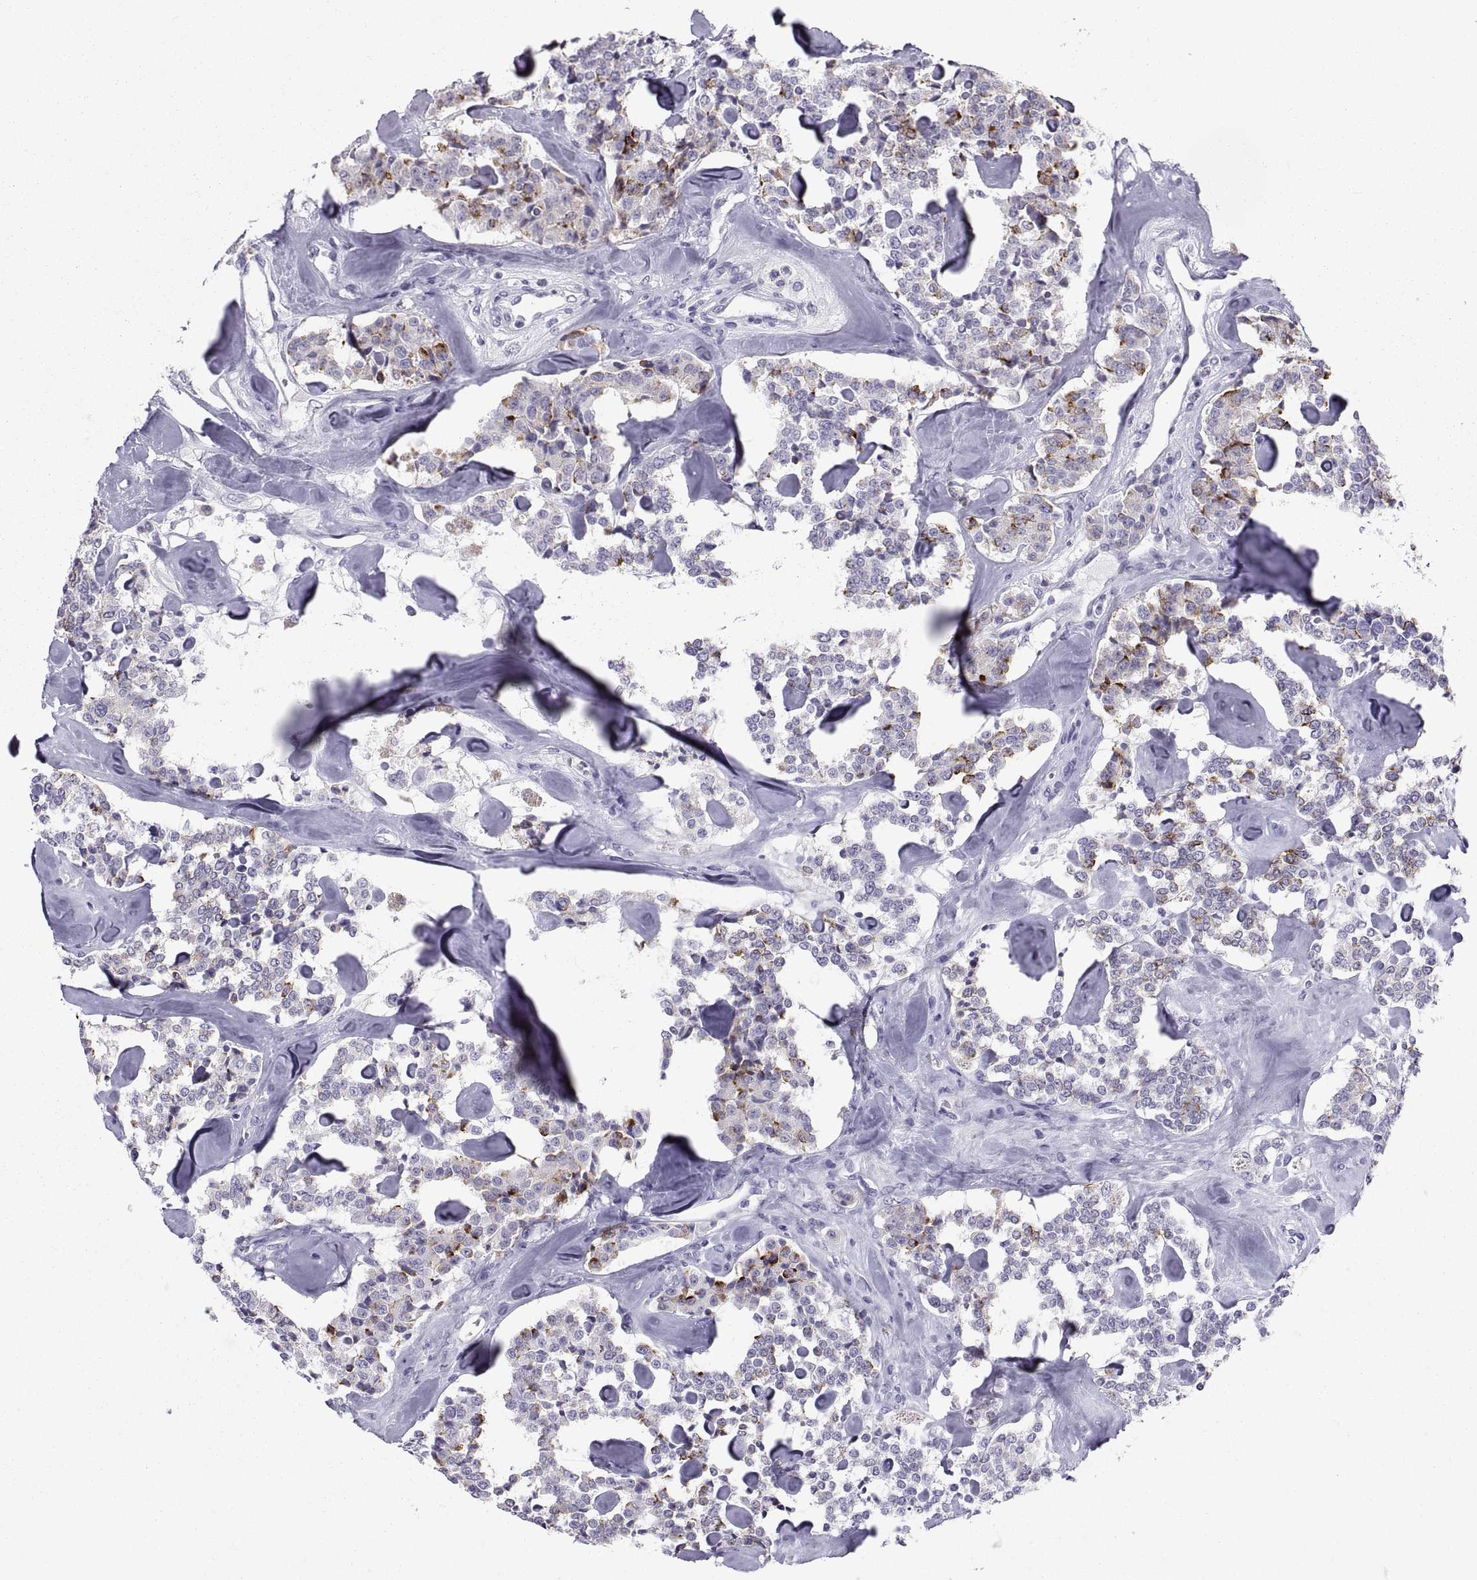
{"staining": {"intensity": "strong", "quantity": "<25%", "location": "cytoplasmic/membranous"}, "tissue": "carcinoid", "cell_type": "Tumor cells", "image_type": "cancer", "snomed": [{"axis": "morphology", "description": "Carcinoid, malignant, NOS"}, {"axis": "topography", "description": "Pancreas"}], "caption": "Malignant carcinoid tissue reveals strong cytoplasmic/membranous positivity in approximately <25% of tumor cells", "gene": "PCSK1N", "patient": {"sex": "male", "age": 41}}